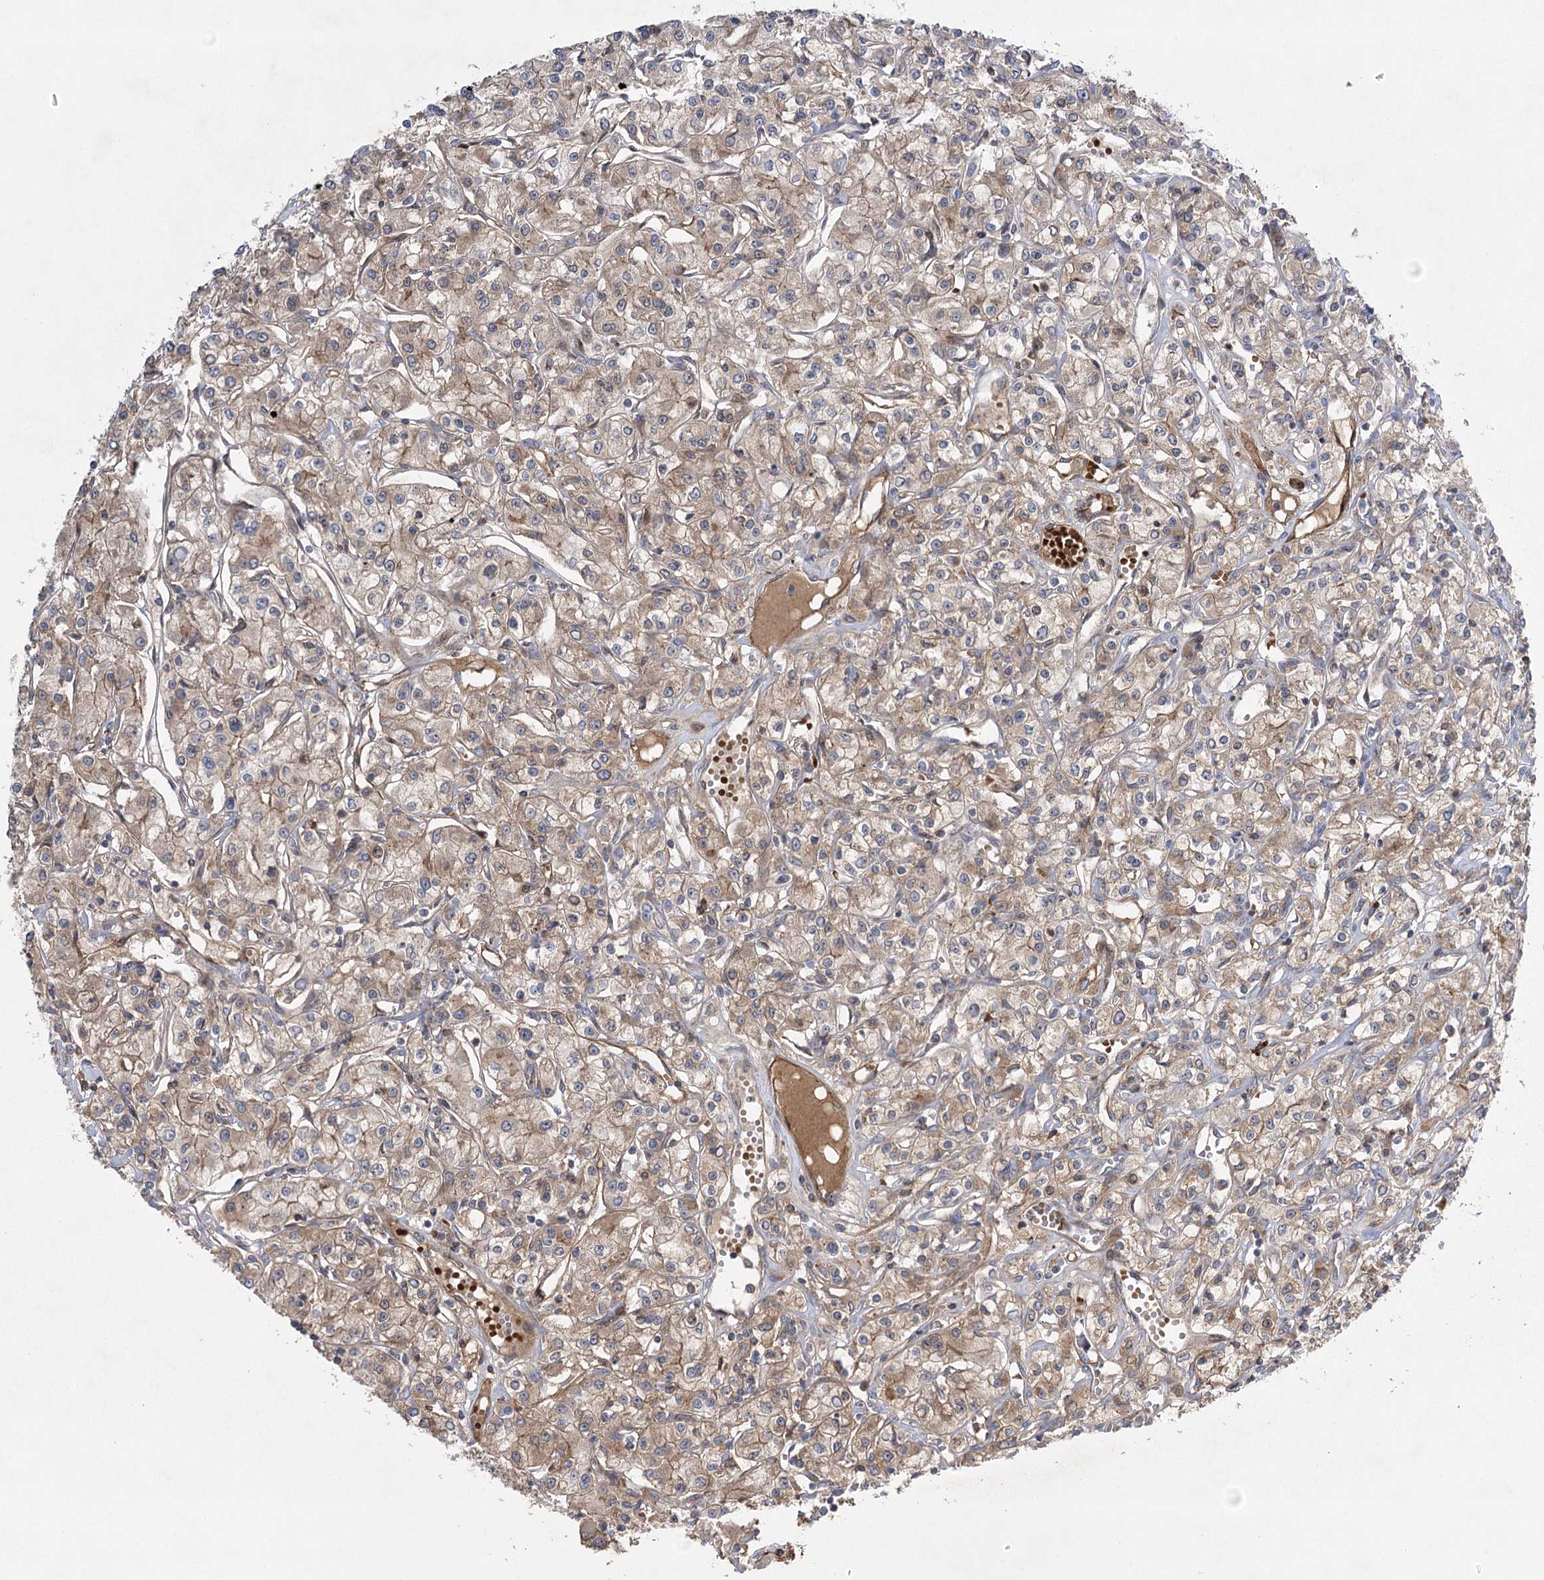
{"staining": {"intensity": "weak", "quantity": ">75%", "location": "cytoplasmic/membranous"}, "tissue": "renal cancer", "cell_type": "Tumor cells", "image_type": "cancer", "snomed": [{"axis": "morphology", "description": "Adenocarcinoma, NOS"}, {"axis": "topography", "description": "Kidney"}], "caption": "DAB immunohistochemical staining of renal adenocarcinoma displays weak cytoplasmic/membranous protein positivity in about >75% of tumor cells.", "gene": "KCNN2", "patient": {"sex": "female", "age": 59}}